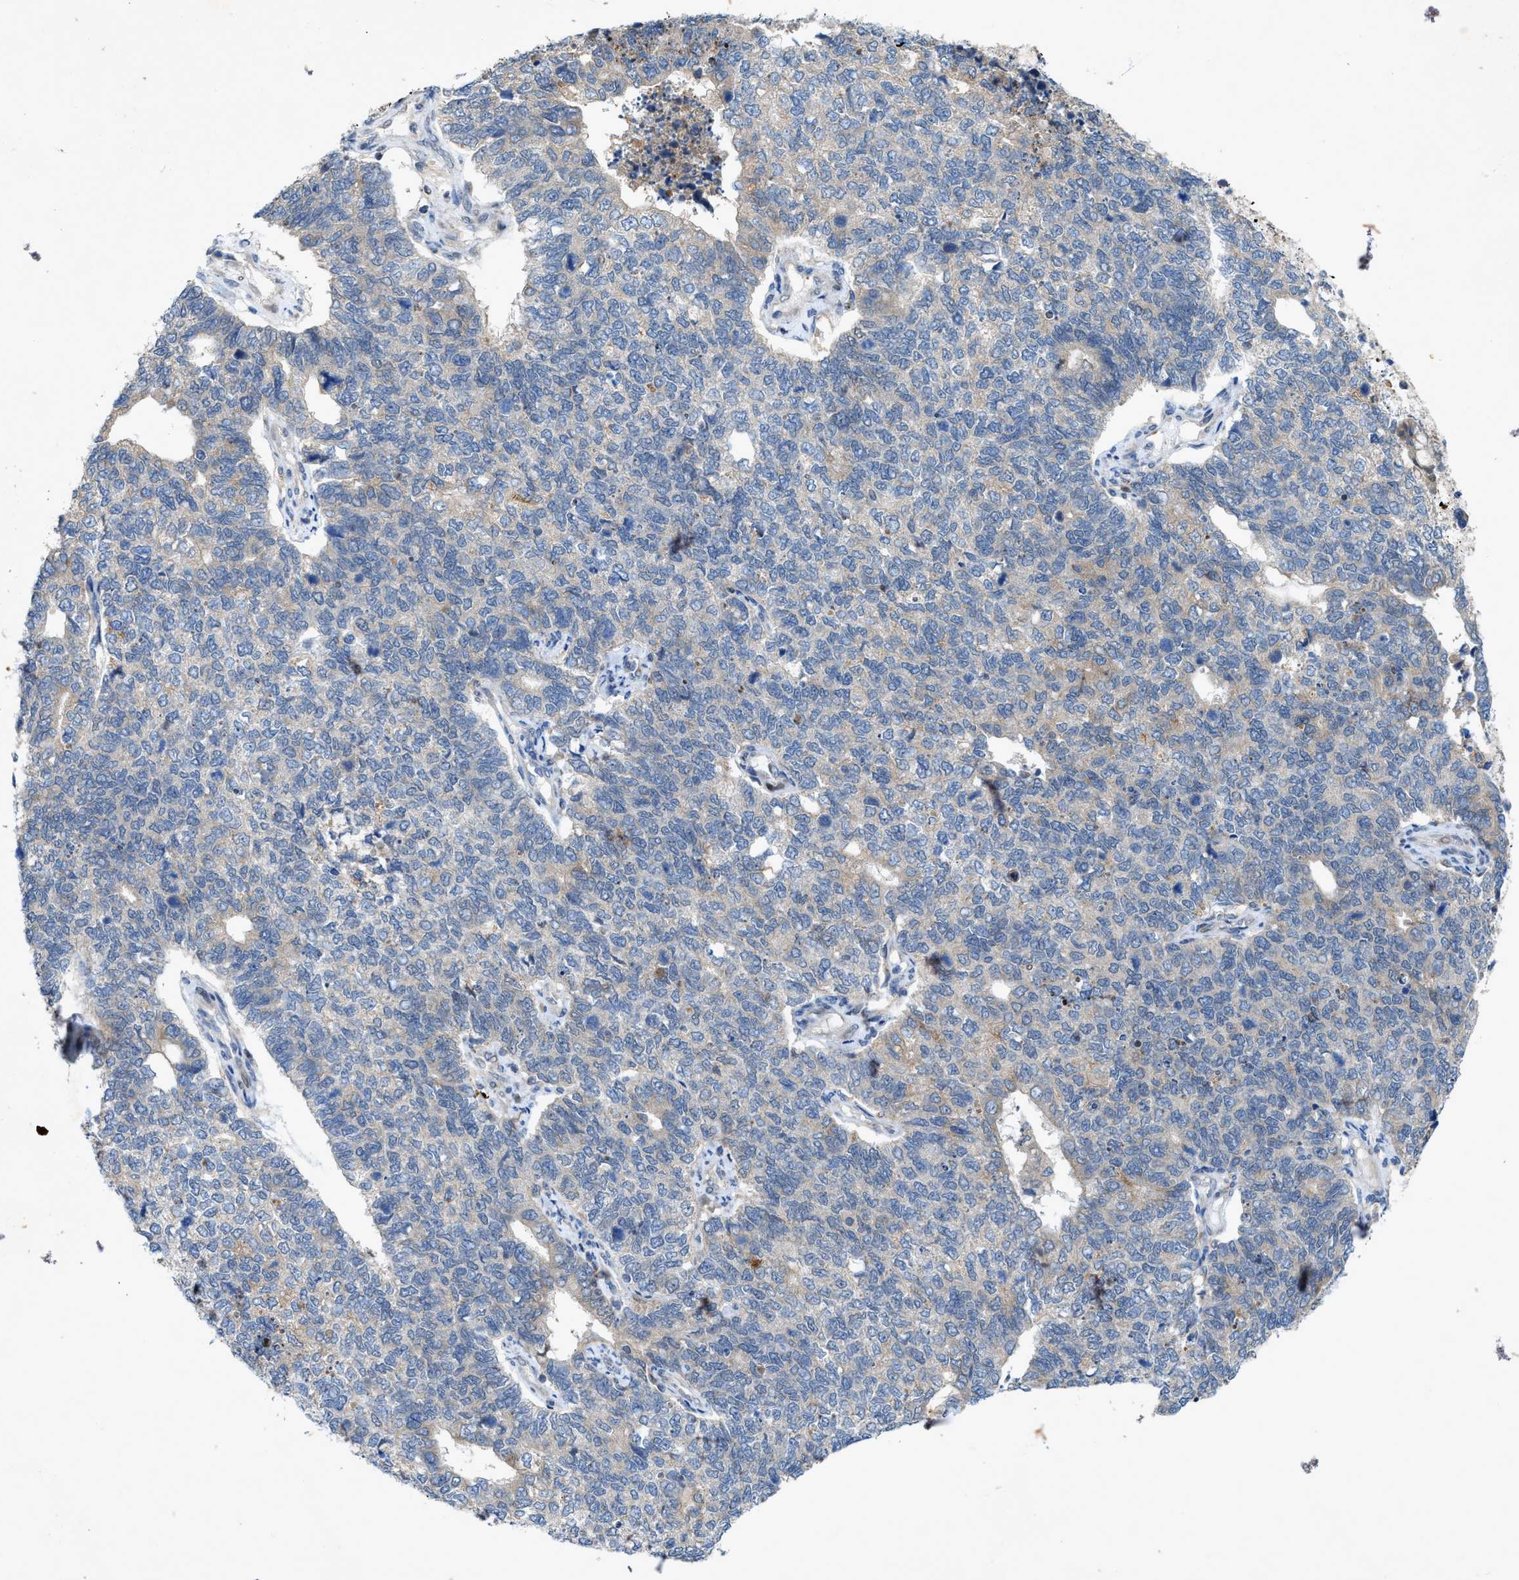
{"staining": {"intensity": "weak", "quantity": "<25%", "location": "cytoplasmic/membranous"}, "tissue": "cervical cancer", "cell_type": "Tumor cells", "image_type": "cancer", "snomed": [{"axis": "morphology", "description": "Squamous cell carcinoma, NOS"}, {"axis": "topography", "description": "Cervix"}], "caption": "This is an IHC photomicrograph of cervical squamous cell carcinoma. There is no positivity in tumor cells.", "gene": "URGCP", "patient": {"sex": "female", "age": 63}}